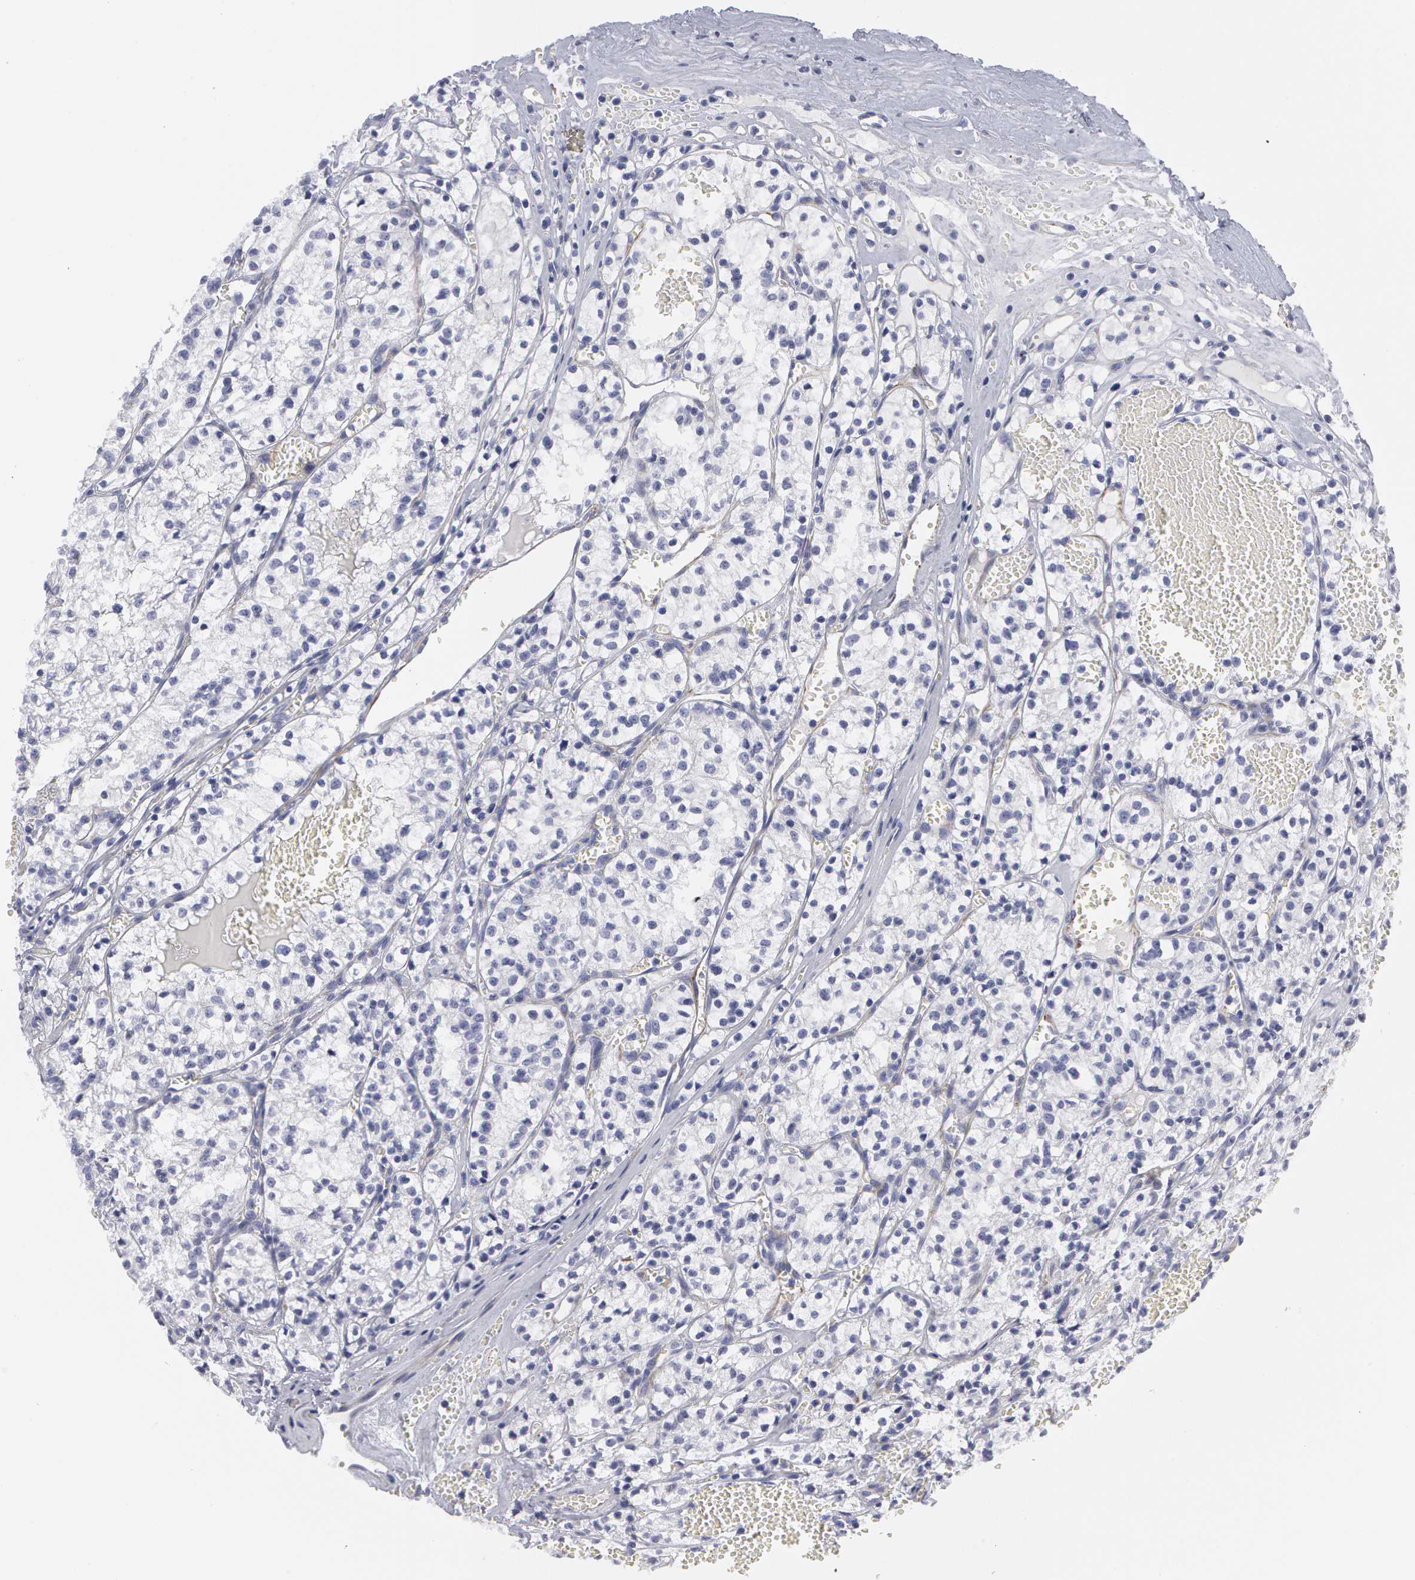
{"staining": {"intensity": "negative", "quantity": "none", "location": "none"}, "tissue": "renal cancer", "cell_type": "Tumor cells", "image_type": "cancer", "snomed": [{"axis": "morphology", "description": "Adenocarcinoma, NOS"}, {"axis": "topography", "description": "Kidney"}], "caption": "Tumor cells are negative for brown protein staining in renal adenocarcinoma.", "gene": "SMC1B", "patient": {"sex": "male", "age": 61}}